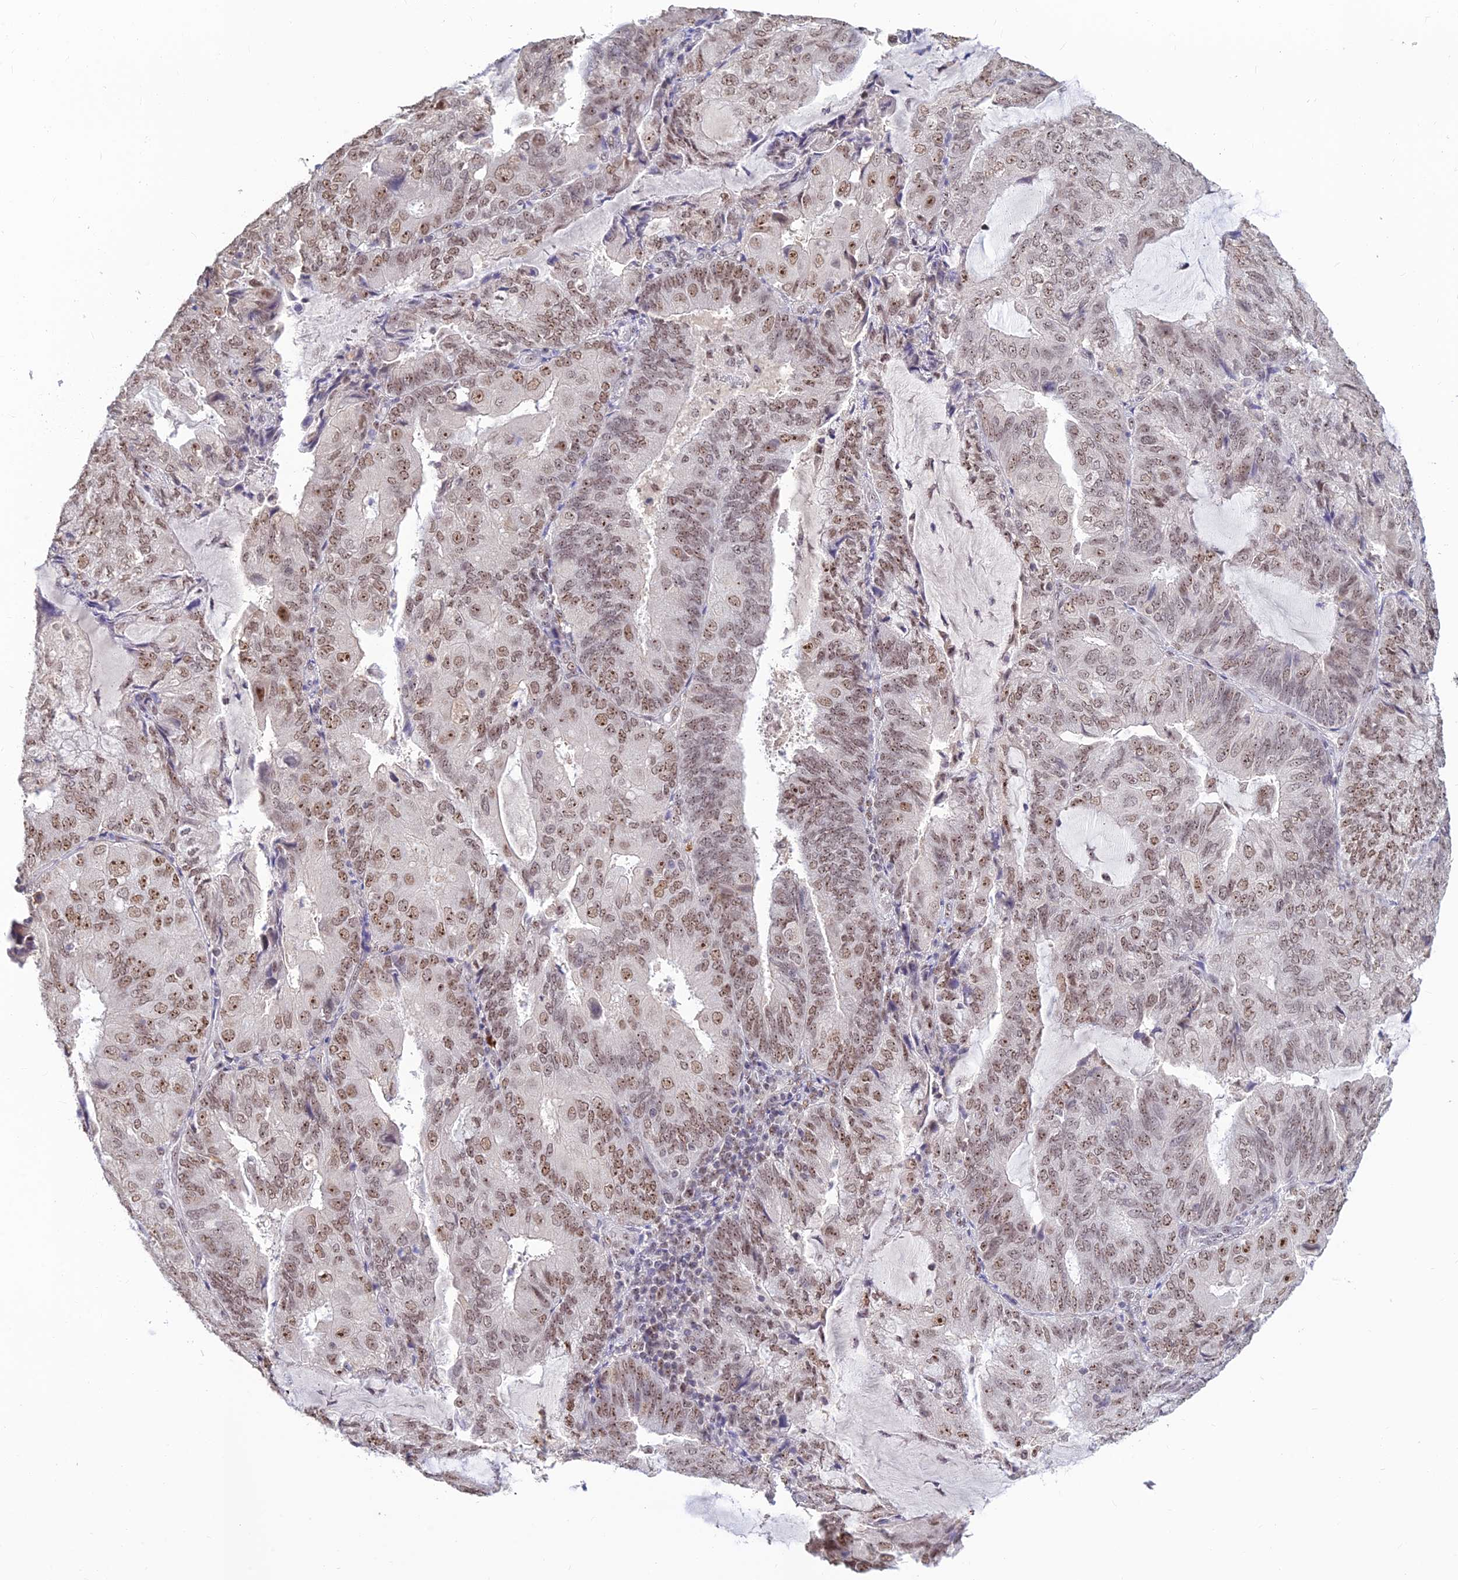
{"staining": {"intensity": "moderate", "quantity": "25%-75%", "location": "nuclear"}, "tissue": "endometrial cancer", "cell_type": "Tumor cells", "image_type": "cancer", "snomed": [{"axis": "morphology", "description": "Adenocarcinoma, NOS"}, {"axis": "topography", "description": "Endometrium"}], "caption": "IHC of endometrial cancer reveals medium levels of moderate nuclear staining in approximately 25%-75% of tumor cells.", "gene": "POLR1G", "patient": {"sex": "female", "age": 81}}